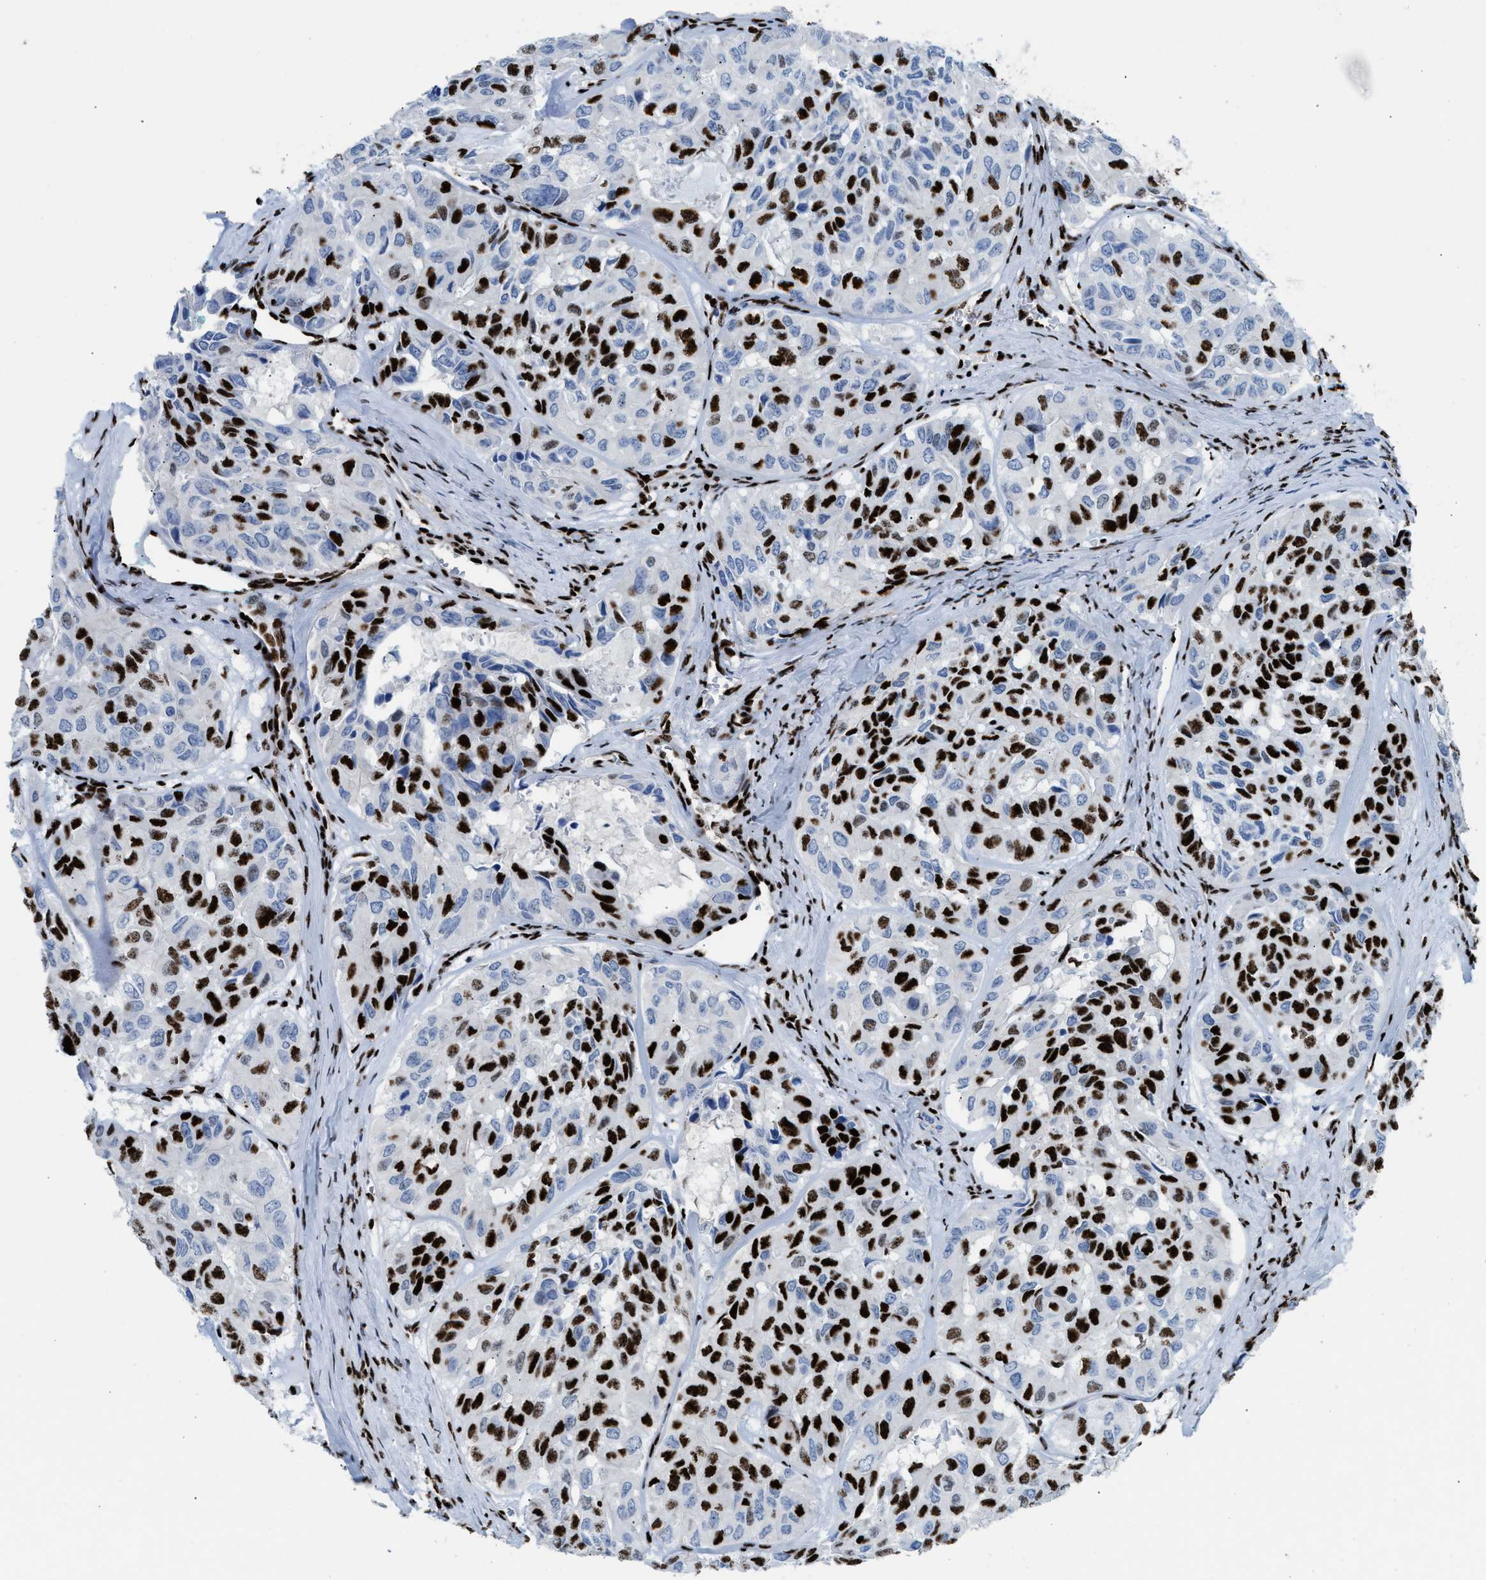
{"staining": {"intensity": "strong", "quantity": ">75%", "location": "nuclear"}, "tissue": "head and neck cancer", "cell_type": "Tumor cells", "image_type": "cancer", "snomed": [{"axis": "morphology", "description": "Adenocarcinoma, NOS"}, {"axis": "topography", "description": "Salivary gland, NOS"}, {"axis": "topography", "description": "Head-Neck"}], "caption": "Brown immunohistochemical staining in head and neck cancer displays strong nuclear positivity in about >75% of tumor cells.", "gene": "NONO", "patient": {"sex": "female", "age": 76}}